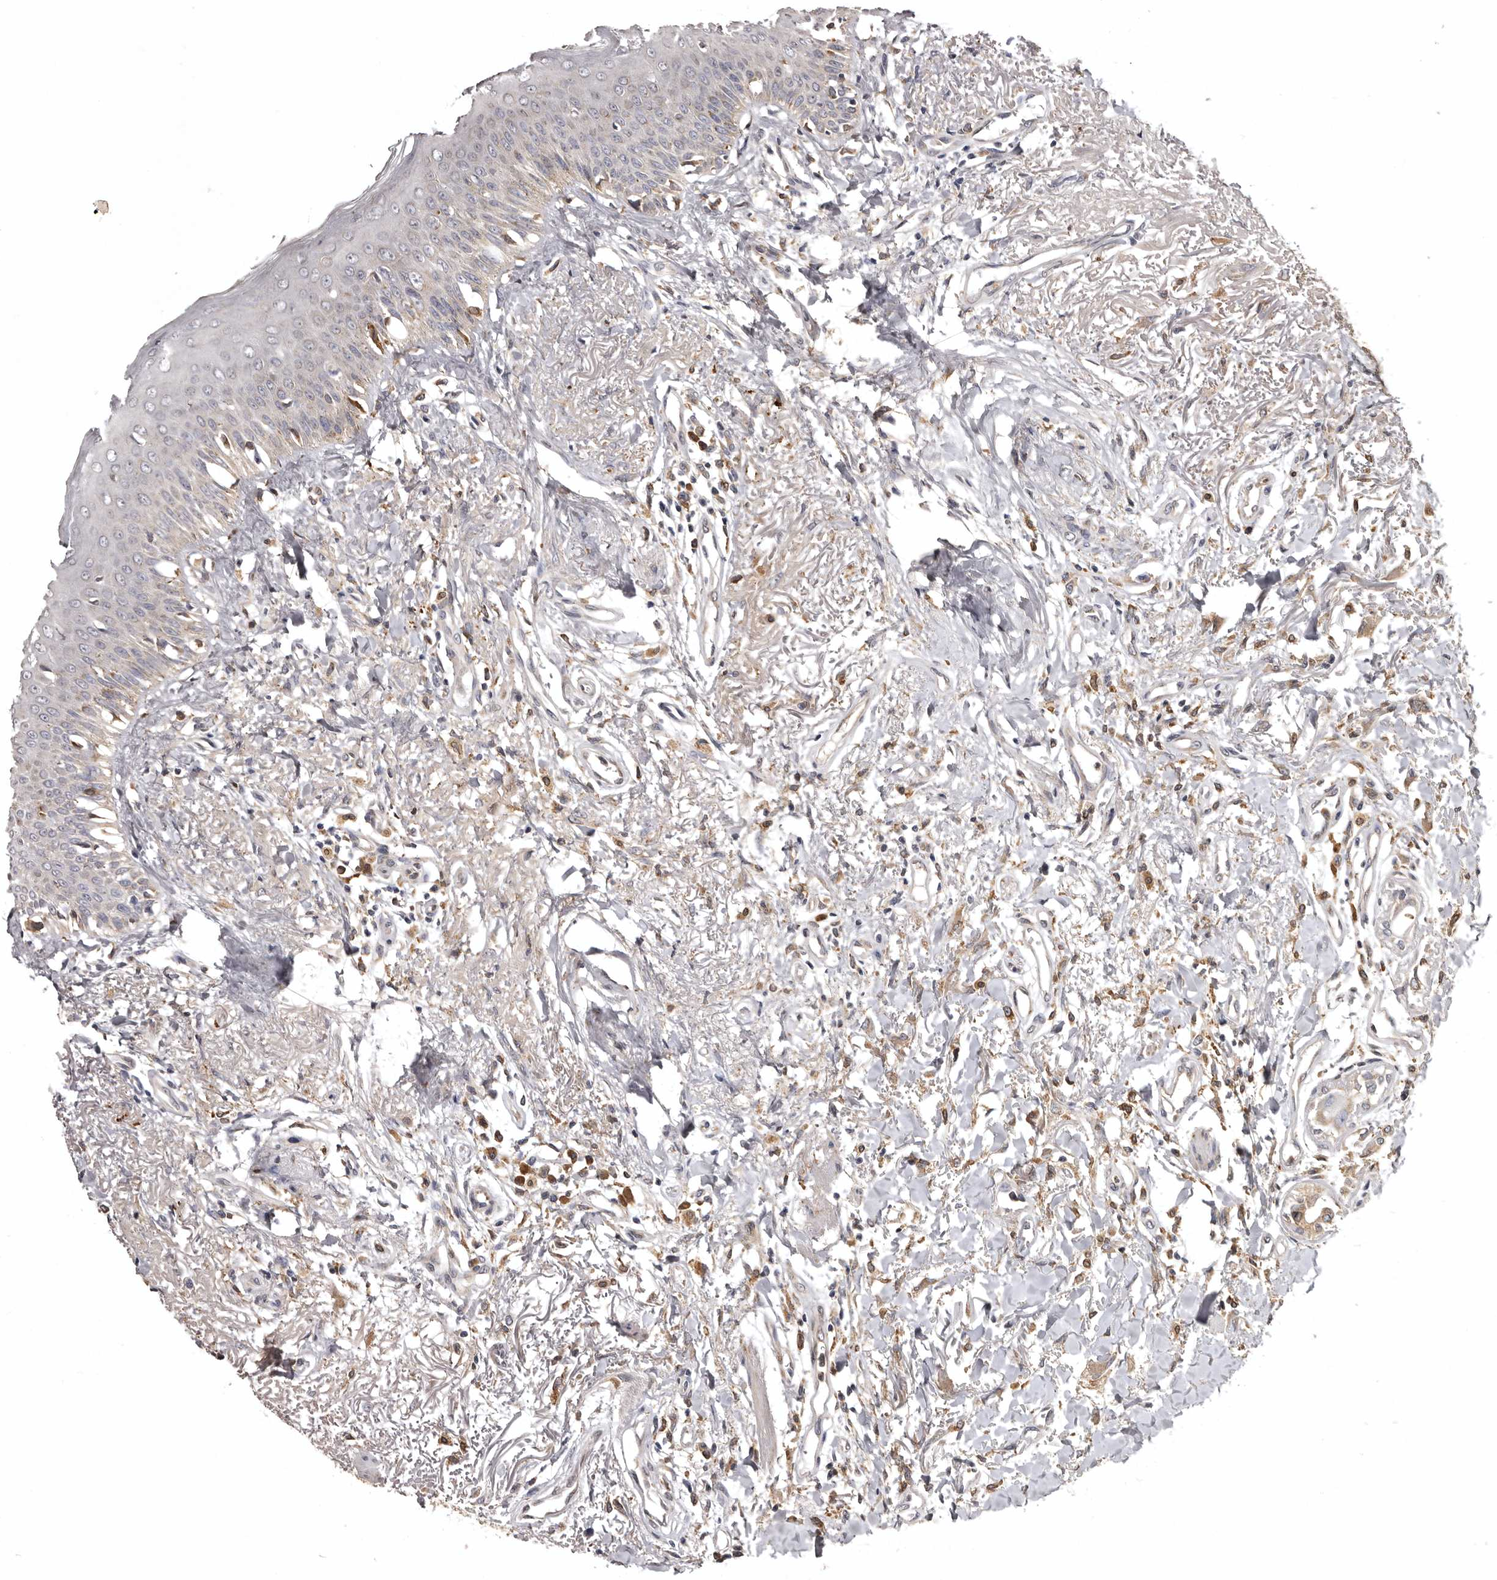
{"staining": {"intensity": "negative", "quantity": "none", "location": "none"}, "tissue": "oral mucosa", "cell_type": "Squamous epithelial cells", "image_type": "normal", "snomed": [{"axis": "morphology", "description": "Normal tissue, NOS"}, {"axis": "topography", "description": "Oral tissue"}], "caption": "A histopathology image of human oral mucosa is negative for staining in squamous epithelial cells. (Brightfield microscopy of DAB (3,3'-diaminobenzidine) immunohistochemistry (IHC) at high magnification).", "gene": "INKA2", "patient": {"sex": "female", "age": 70}}